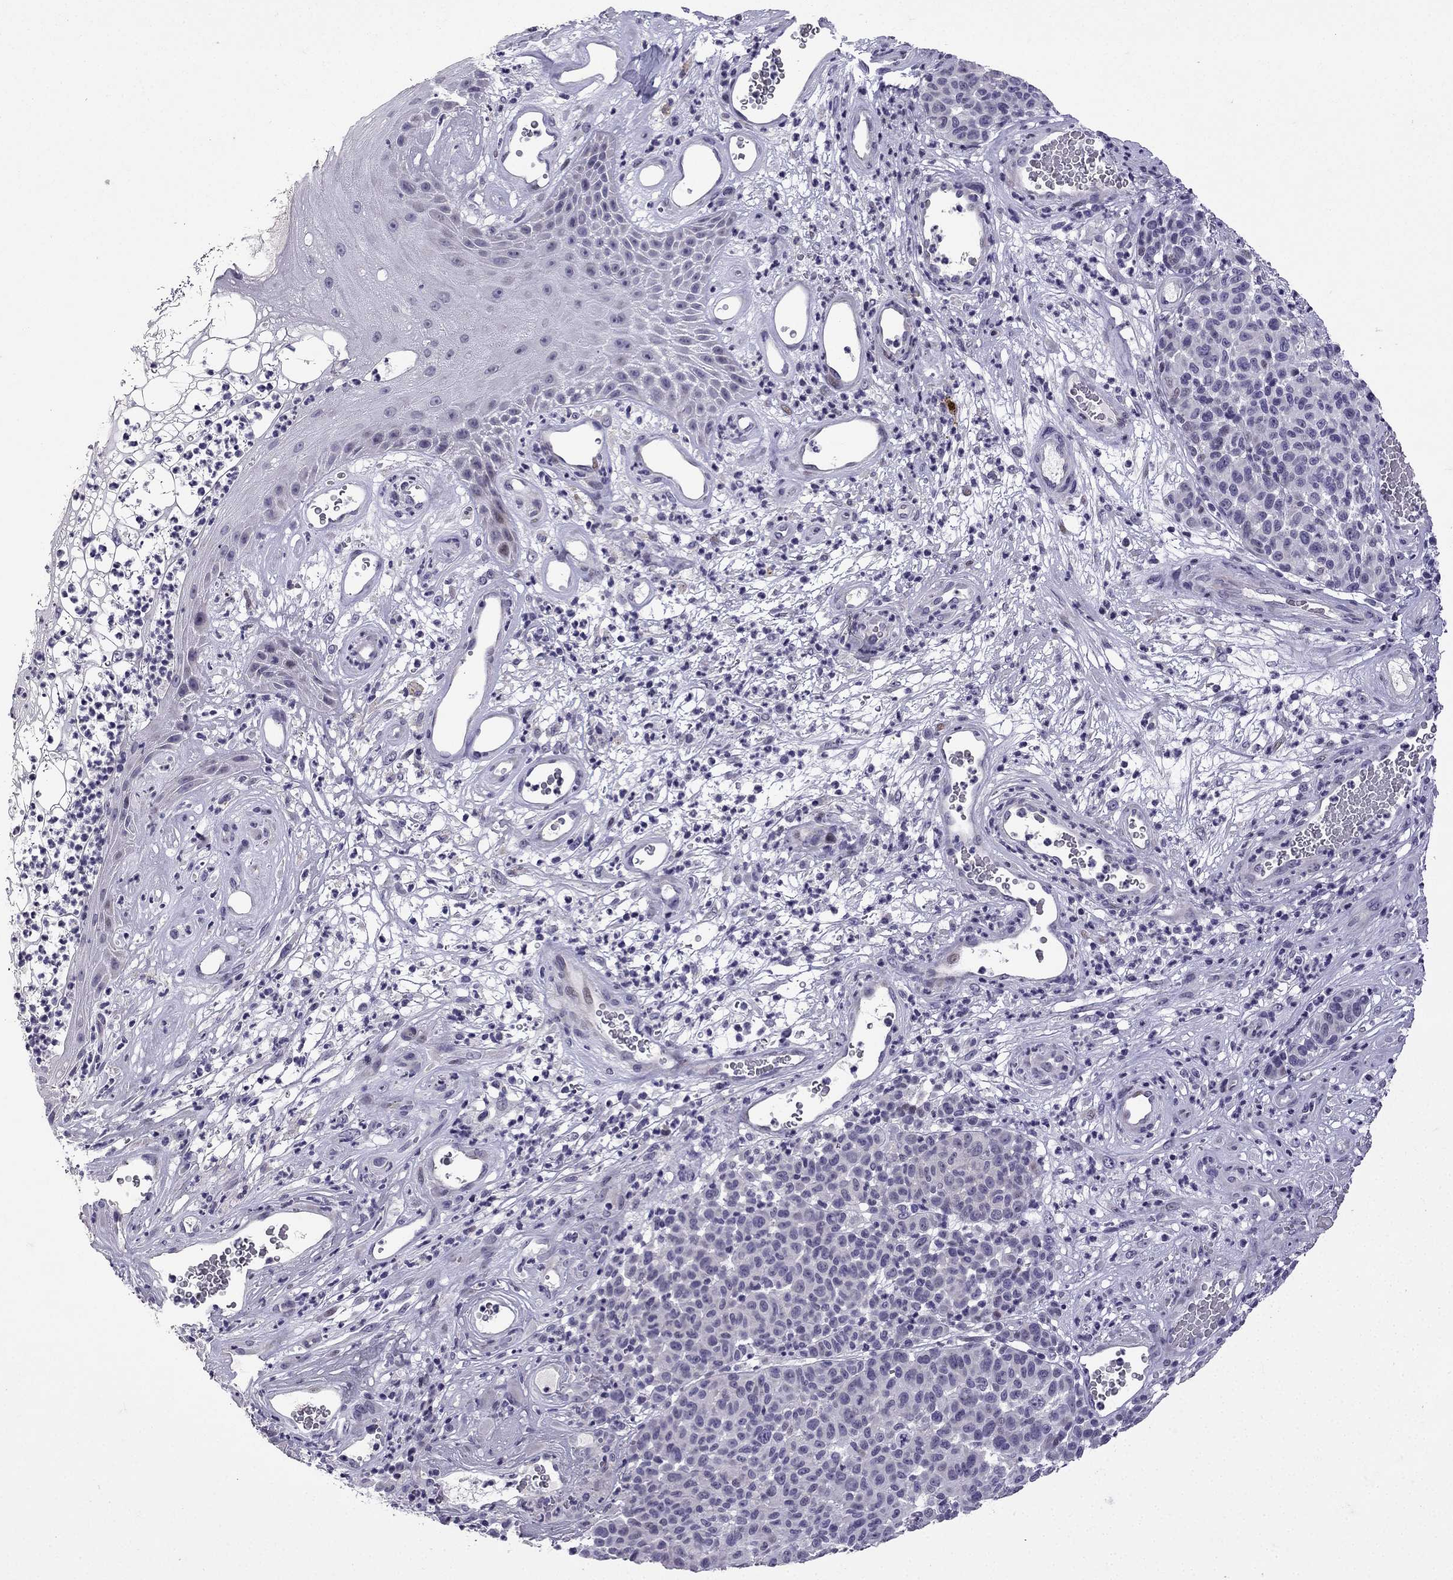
{"staining": {"intensity": "negative", "quantity": "none", "location": "none"}, "tissue": "melanoma", "cell_type": "Tumor cells", "image_type": "cancer", "snomed": [{"axis": "morphology", "description": "Malignant melanoma, NOS"}, {"axis": "topography", "description": "Skin"}], "caption": "Histopathology image shows no protein expression in tumor cells of melanoma tissue.", "gene": "TTN", "patient": {"sex": "male", "age": 59}}